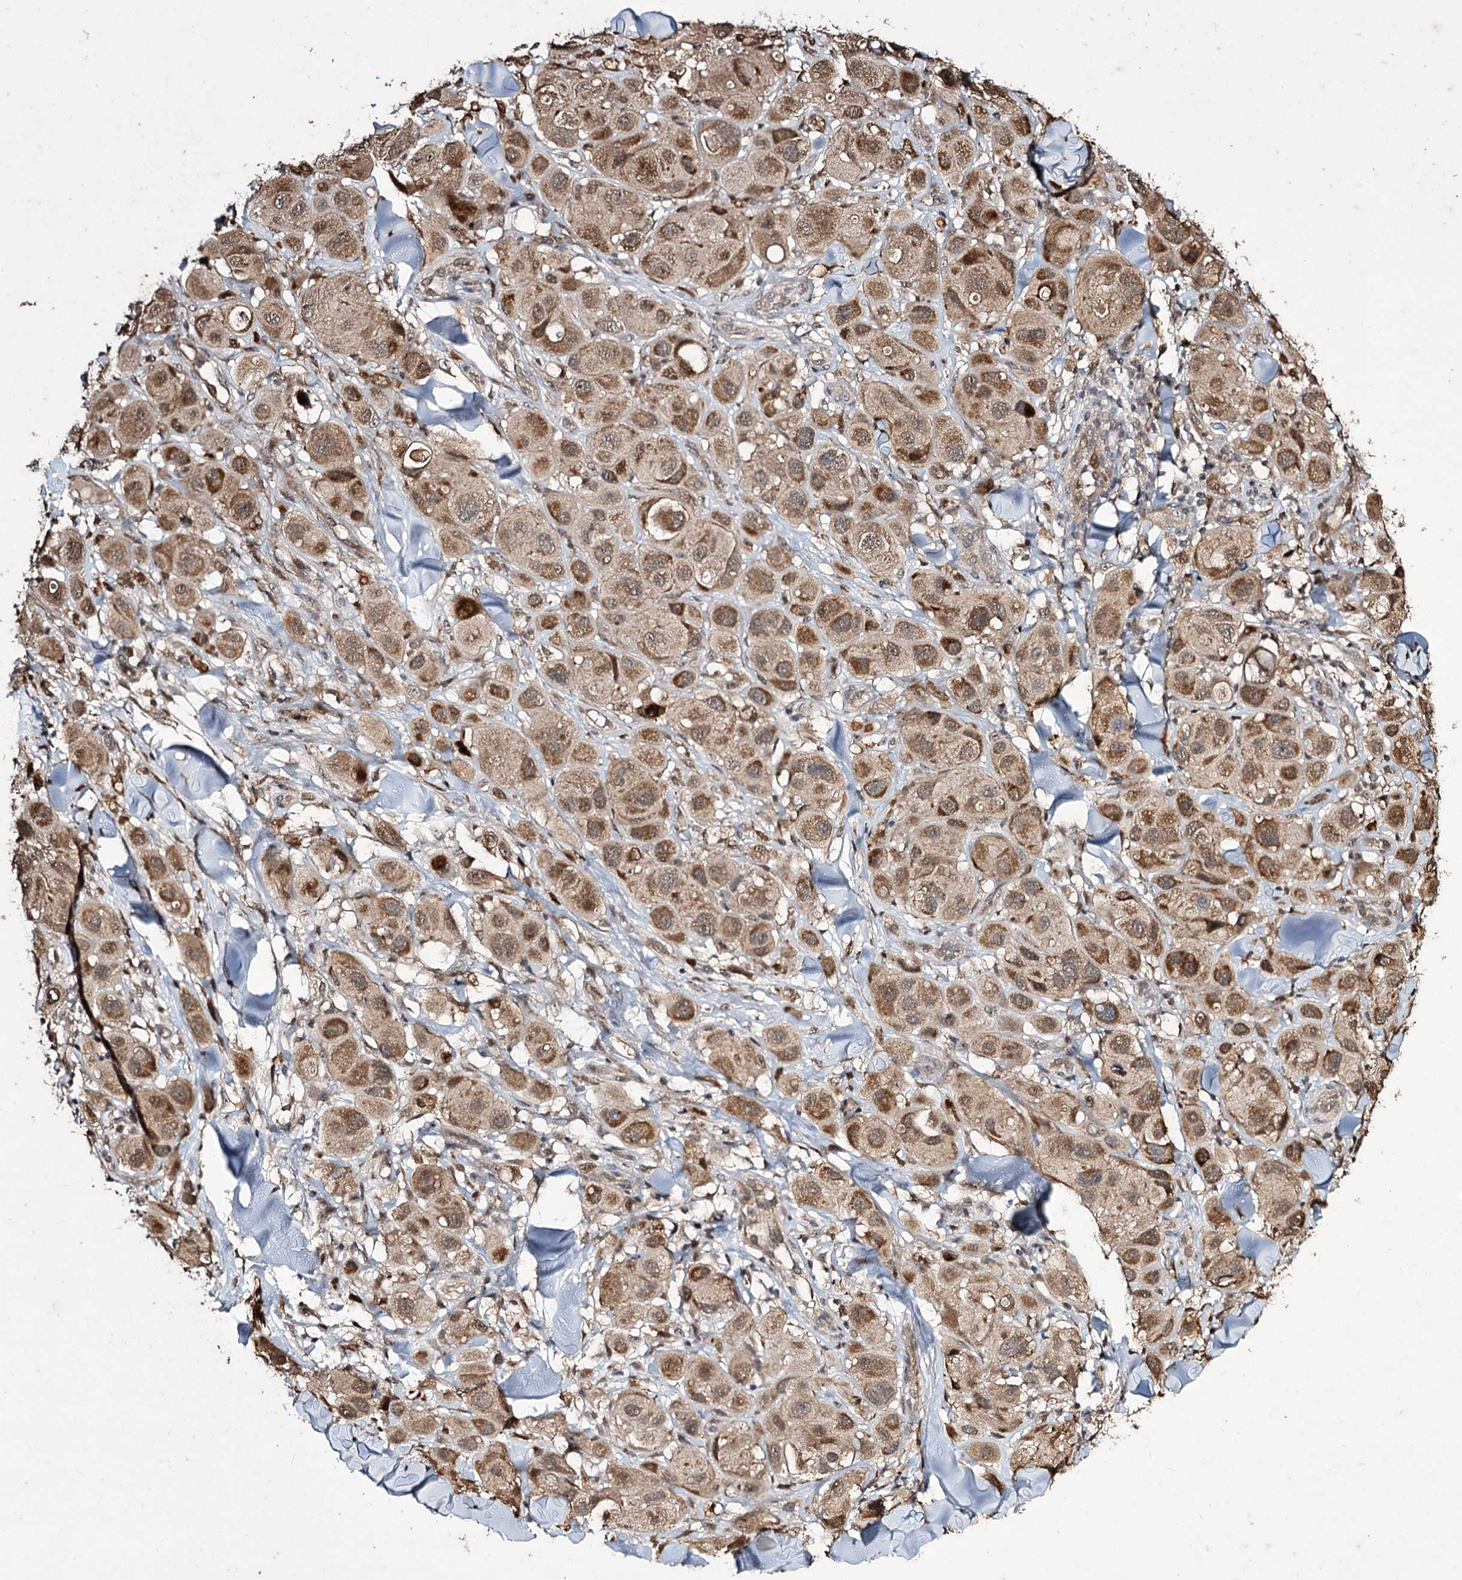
{"staining": {"intensity": "moderate", "quantity": ">75%", "location": "cytoplasmic/membranous"}, "tissue": "melanoma", "cell_type": "Tumor cells", "image_type": "cancer", "snomed": [{"axis": "morphology", "description": "Malignant melanoma, Metastatic site"}, {"axis": "topography", "description": "Skin"}], "caption": "Malignant melanoma (metastatic site) tissue displays moderate cytoplasmic/membranous expression in about >75% of tumor cells", "gene": "CPNE8", "patient": {"sex": "male", "age": 41}}